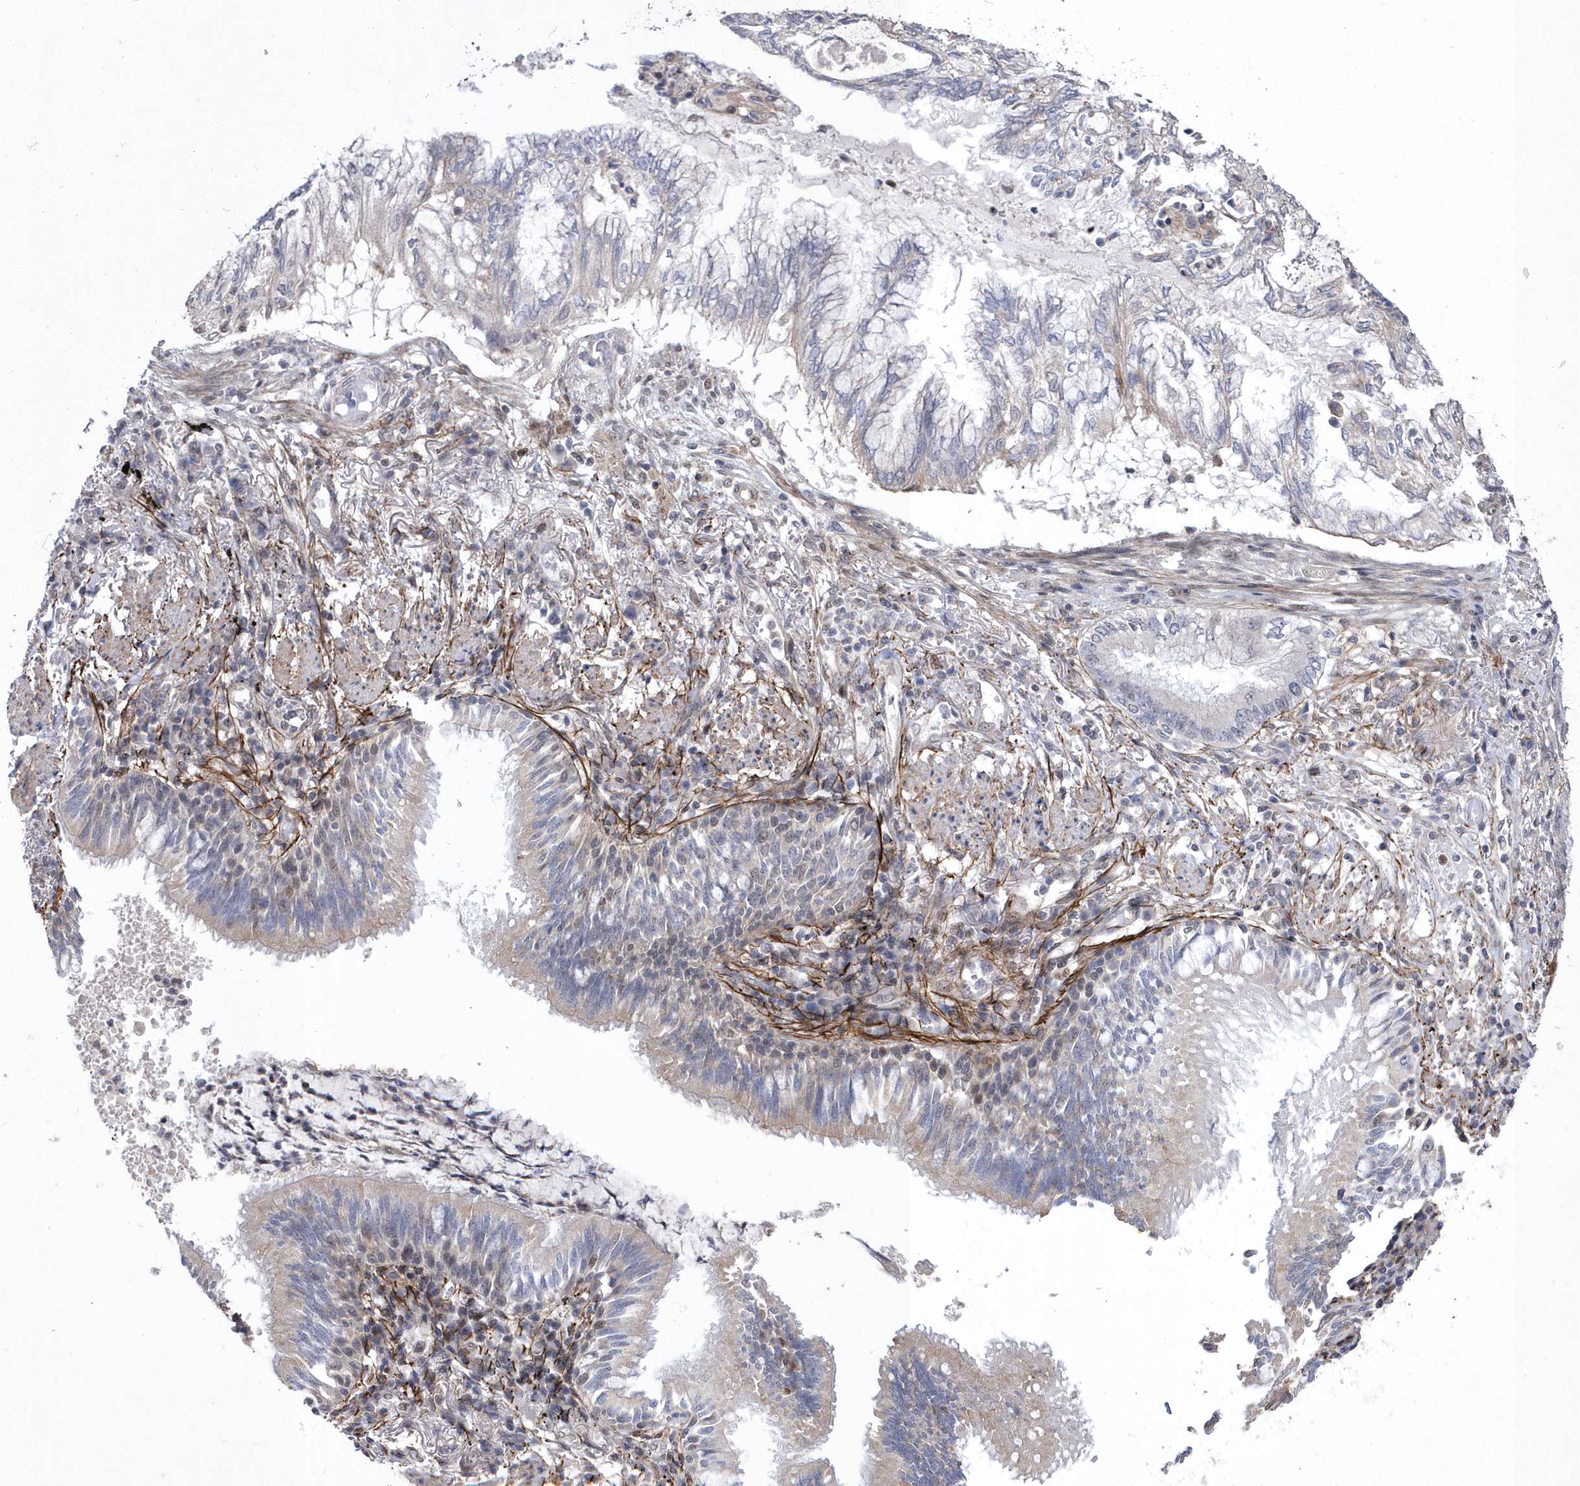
{"staining": {"intensity": "negative", "quantity": "none", "location": "none"}, "tissue": "lung cancer", "cell_type": "Tumor cells", "image_type": "cancer", "snomed": [{"axis": "morphology", "description": "Adenocarcinoma, NOS"}, {"axis": "topography", "description": "Lung"}], "caption": "Adenocarcinoma (lung) stained for a protein using immunohistochemistry reveals no positivity tumor cells.", "gene": "BOD1L1", "patient": {"sex": "female", "age": 70}}